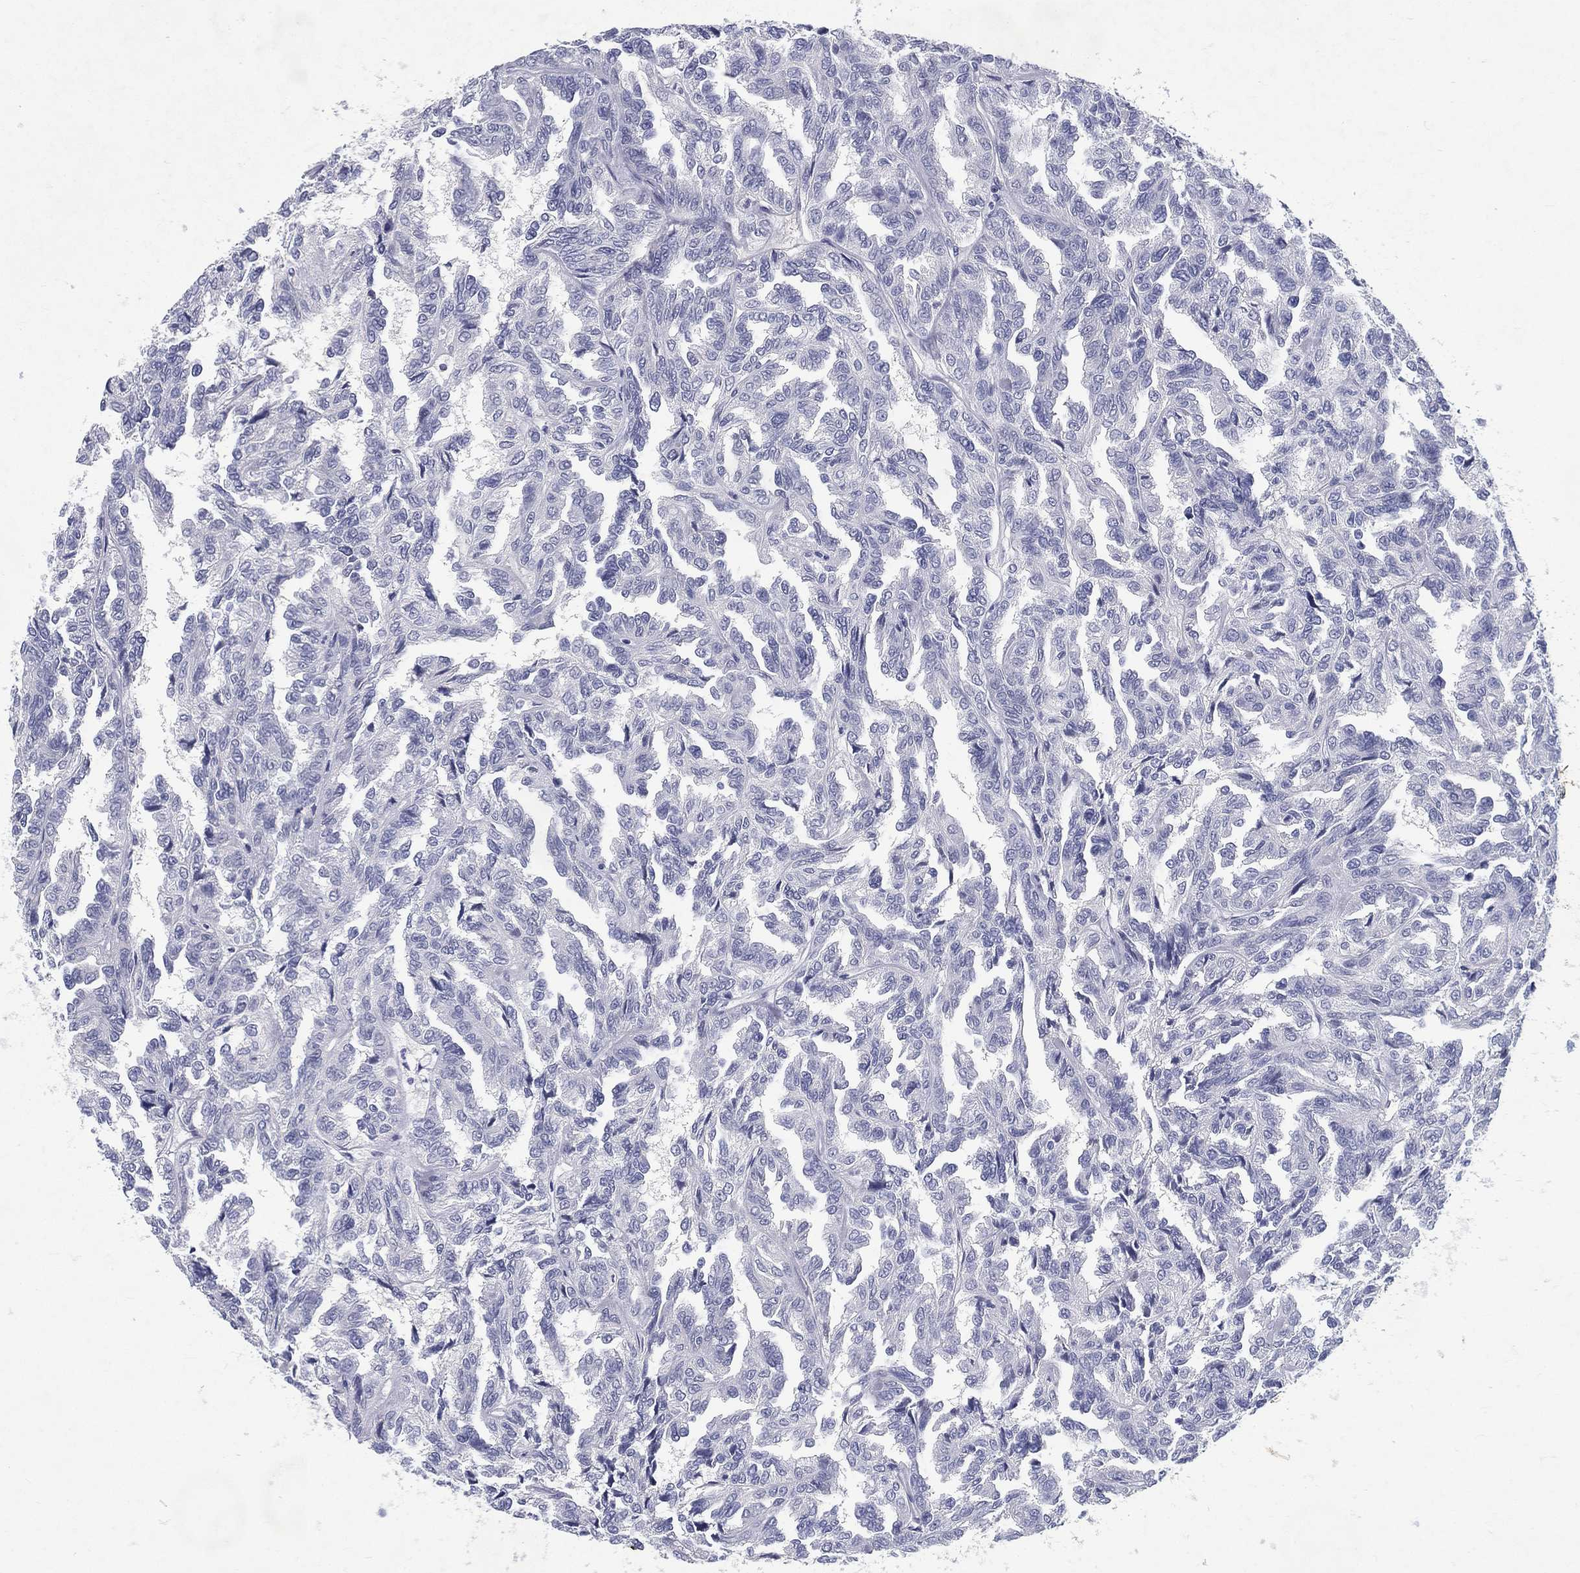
{"staining": {"intensity": "negative", "quantity": "none", "location": "none"}, "tissue": "renal cancer", "cell_type": "Tumor cells", "image_type": "cancer", "snomed": [{"axis": "morphology", "description": "Adenocarcinoma, NOS"}, {"axis": "topography", "description": "Kidney"}], "caption": "A high-resolution micrograph shows immunohistochemistry (IHC) staining of adenocarcinoma (renal), which exhibits no significant expression in tumor cells.", "gene": "RGS13", "patient": {"sex": "male", "age": 79}}